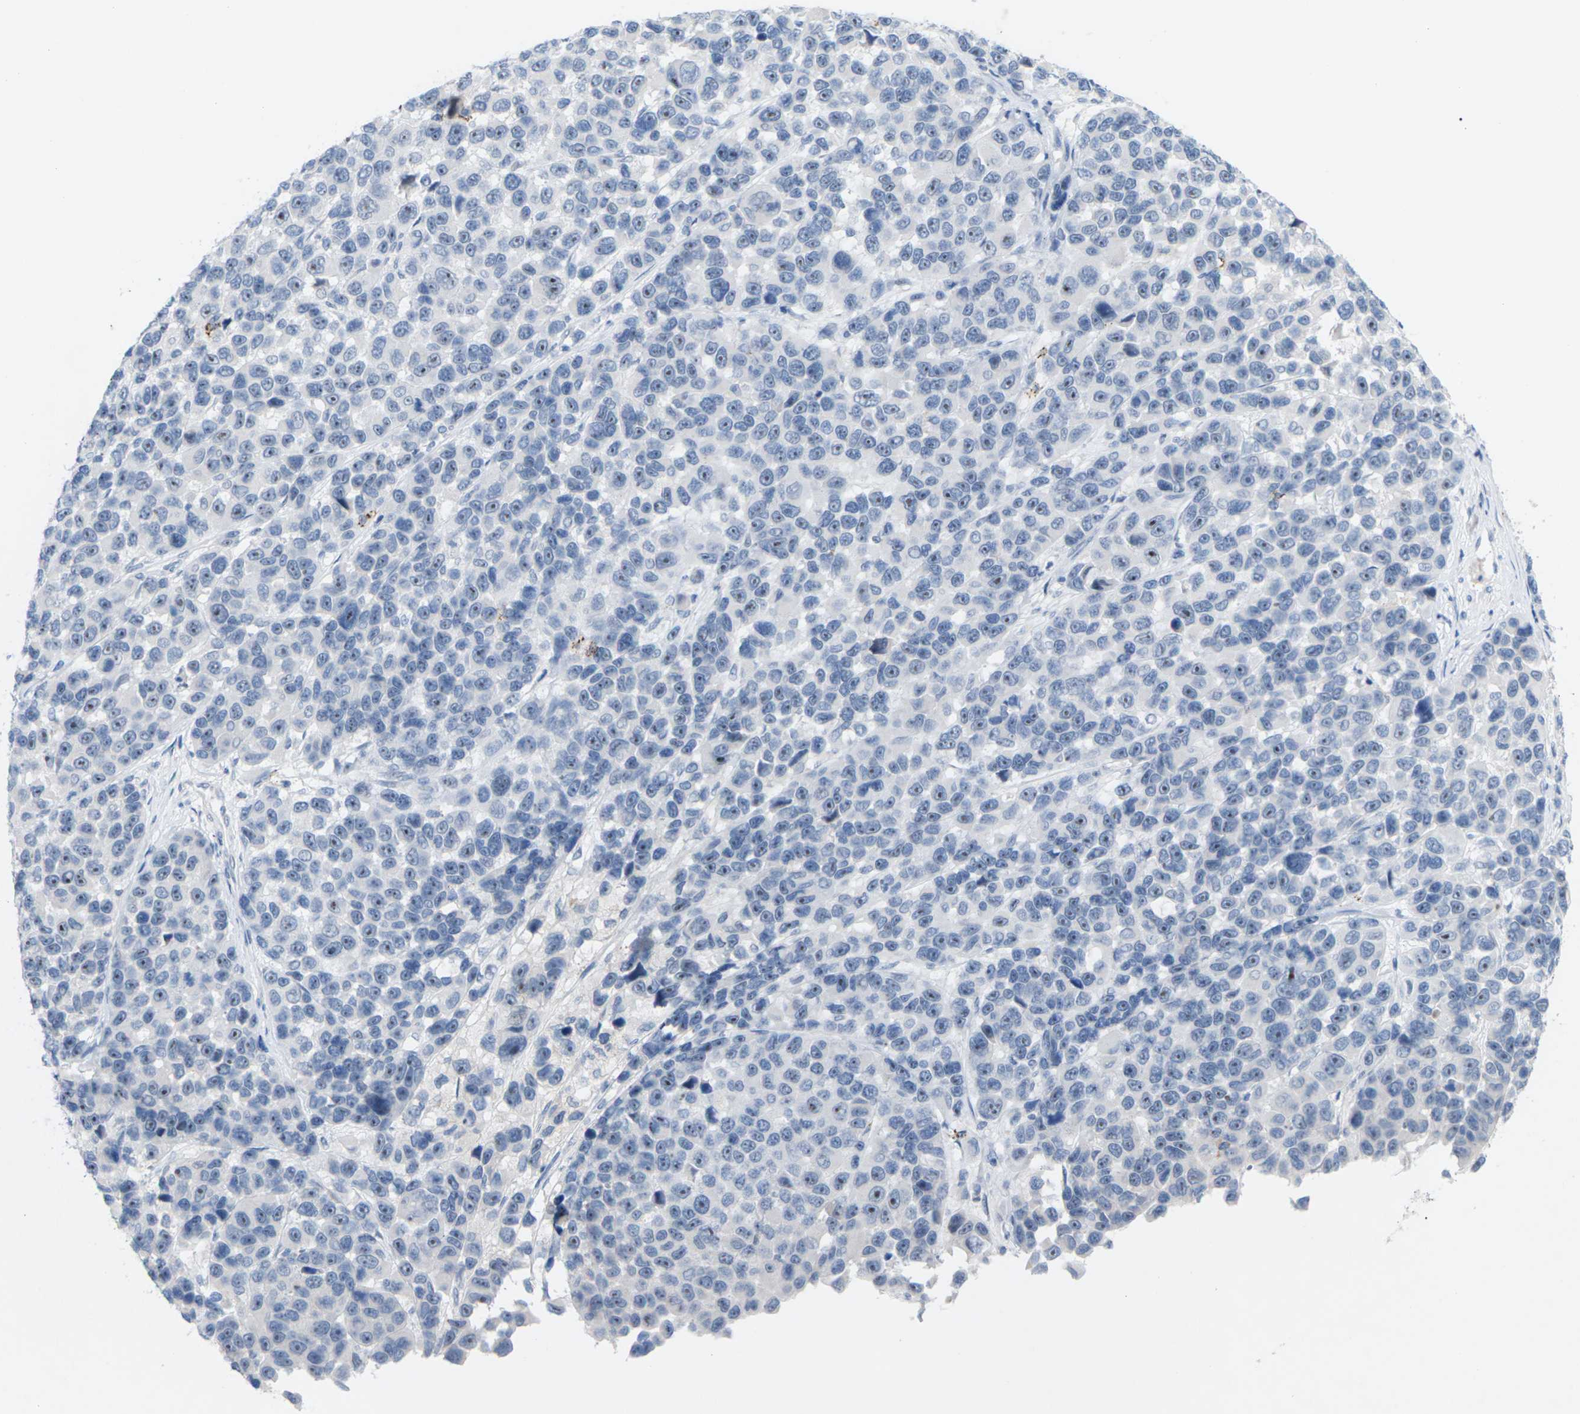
{"staining": {"intensity": "negative", "quantity": "none", "location": "none"}, "tissue": "melanoma", "cell_type": "Tumor cells", "image_type": "cancer", "snomed": [{"axis": "morphology", "description": "Malignant melanoma, NOS"}, {"axis": "topography", "description": "Skin"}], "caption": "Tumor cells show no significant staining in melanoma.", "gene": "CLDN3", "patient": {"sex": "male", "age": 53}}